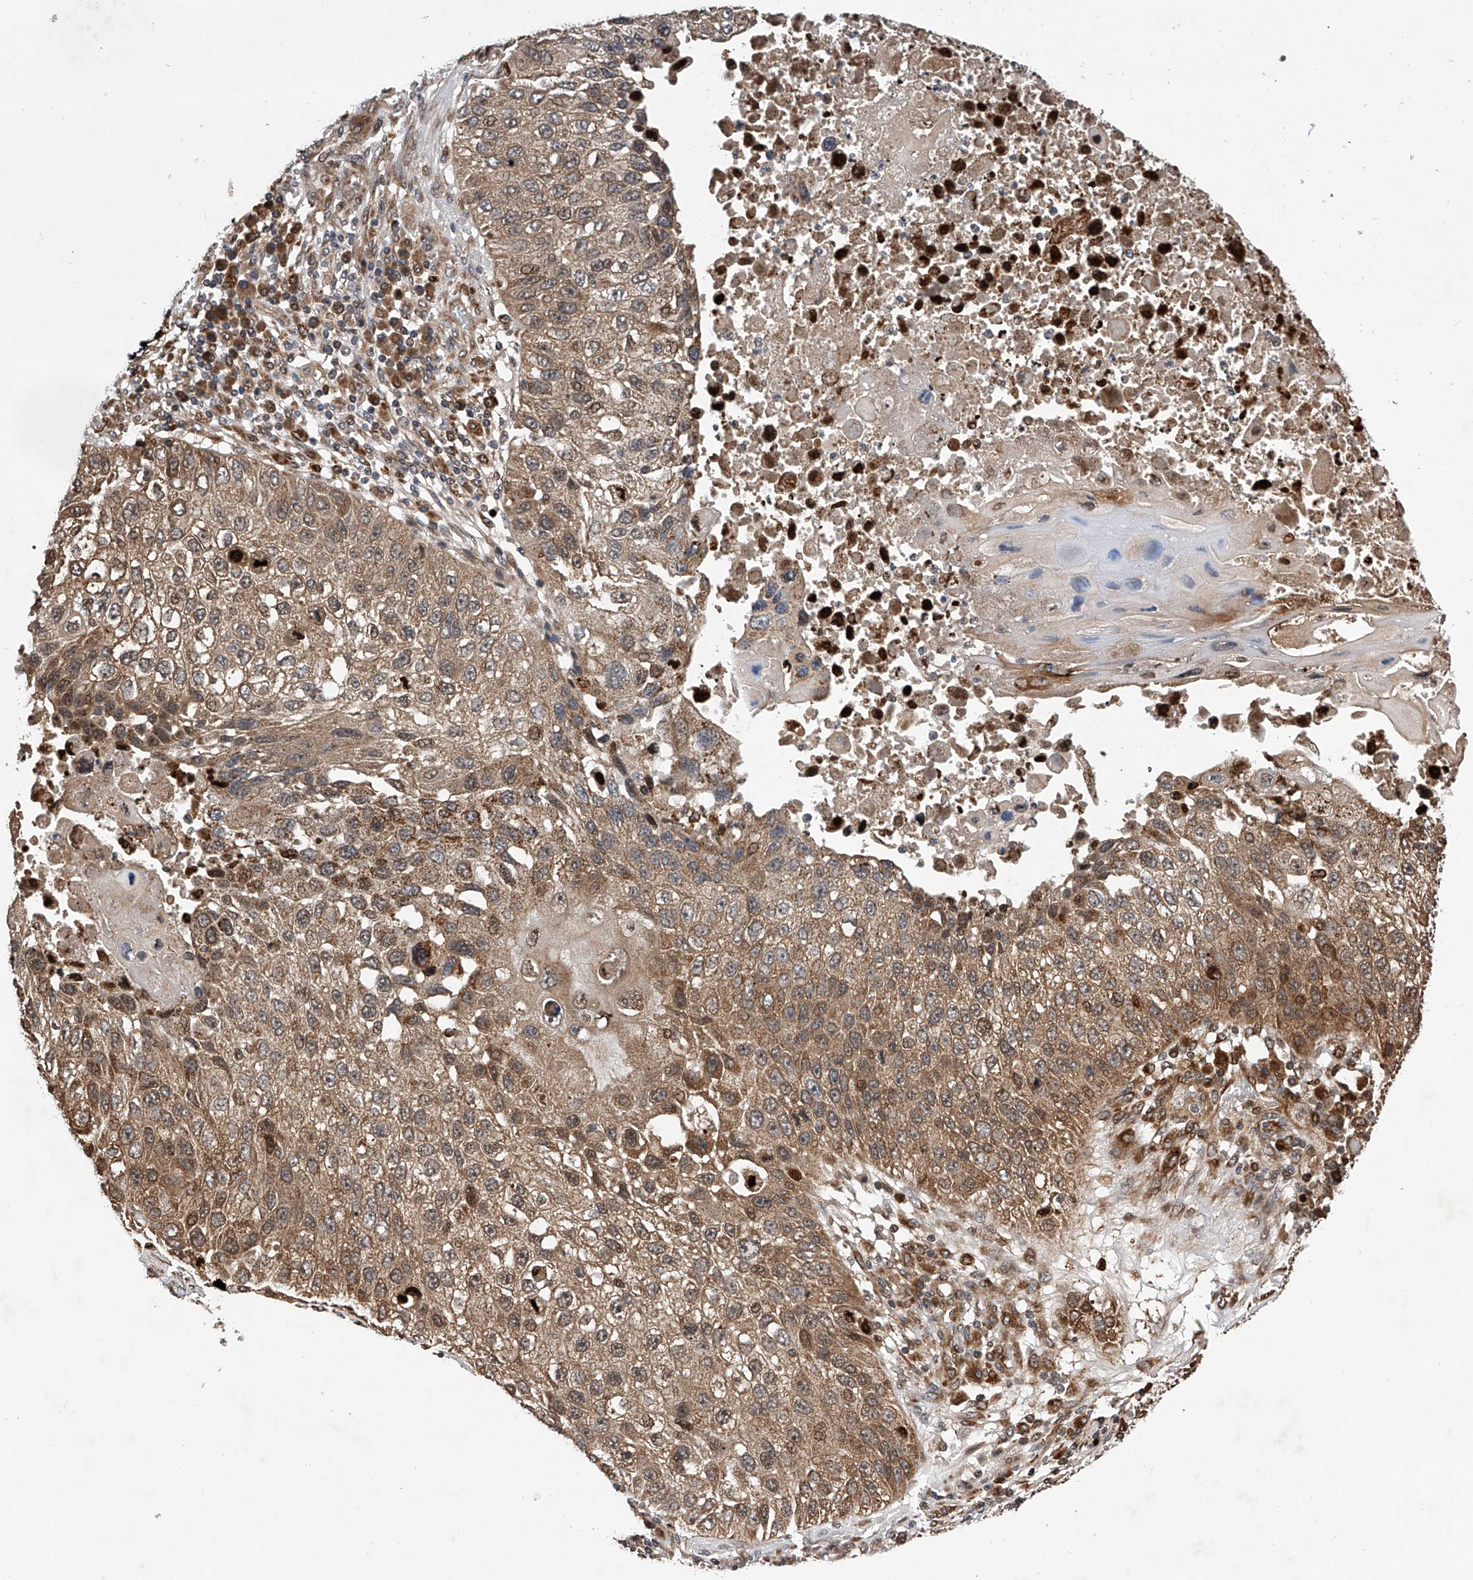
{"staining": {"intensity": "moderate", "quantity": ">75%", "location": "cytoplasmic/membranous"}, "tissue": "lung cancer", "cell_type": "Tumor cells", "image_type": "cancer", "snomed": [{"axis": "morphology", "description": "Squamous cell carcinoma, NOS"}, {"axis": "topography", "description": "Lung"}], "caption": "An image of lung cancer (squamous cell carcinoma) stained for a protein shows moderate cytoplasmic/membranous brown staining in tumor cells.", "gene": "MAP3K11", "patient": {"sex": "male", "age": 61}}